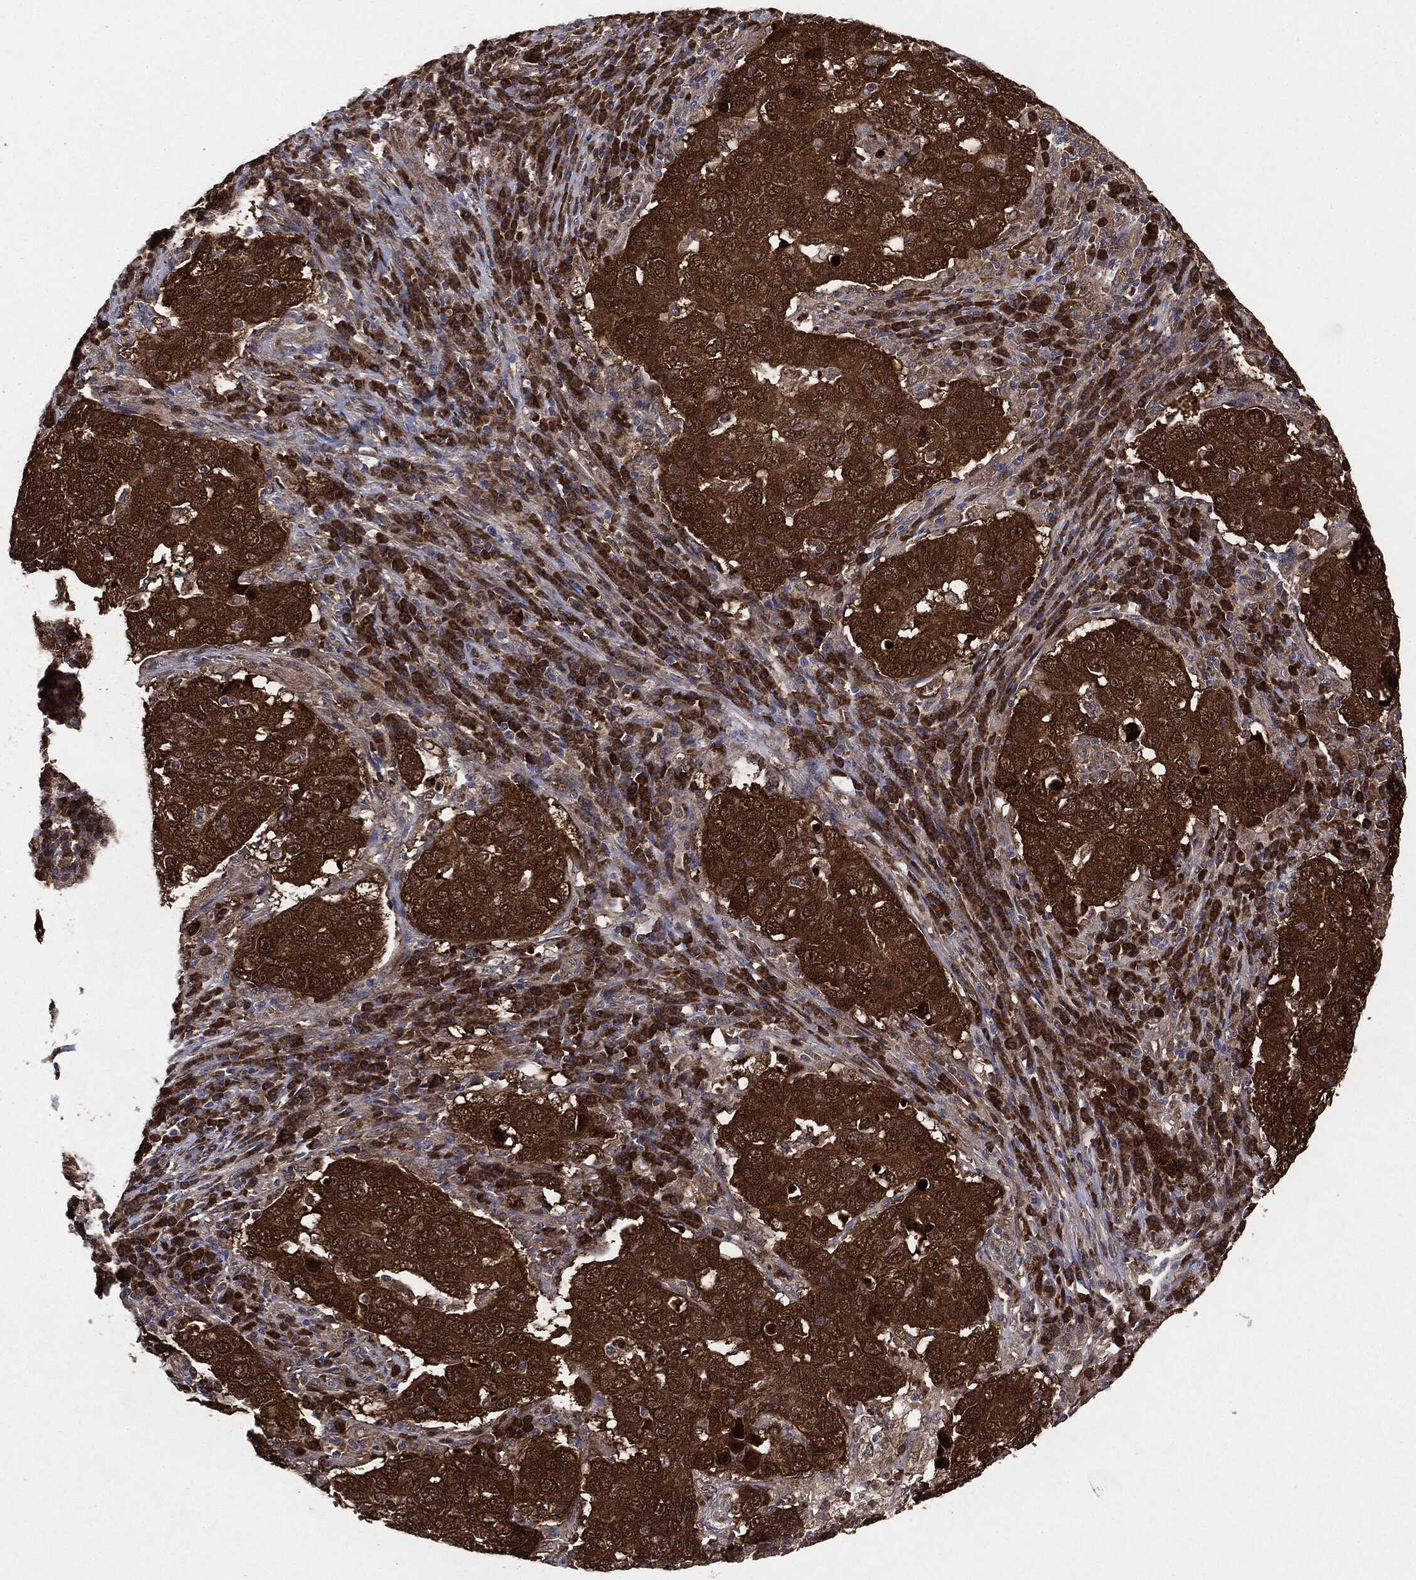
{"staining": {"intensity": "strong", "quantity": ">75%", "location": "cytoplasmic/membranous"}, "tissue": "lung cancer", "cell_type": "Tumor cells", "image_type": "cancer", "snomed": [{"axis": "morphology", "description": "Adenocarcinoma, NOS"}, {"axis": "topography", "description": "Lung"}], "caption": "Brown immunohistochemical staining in lung cancer exhibits strong cytoplasmic/membranous positivity in approximately >75% of tumor cells.", "gene": "NME1", "patient": {"sex": "male", "age": 73}}